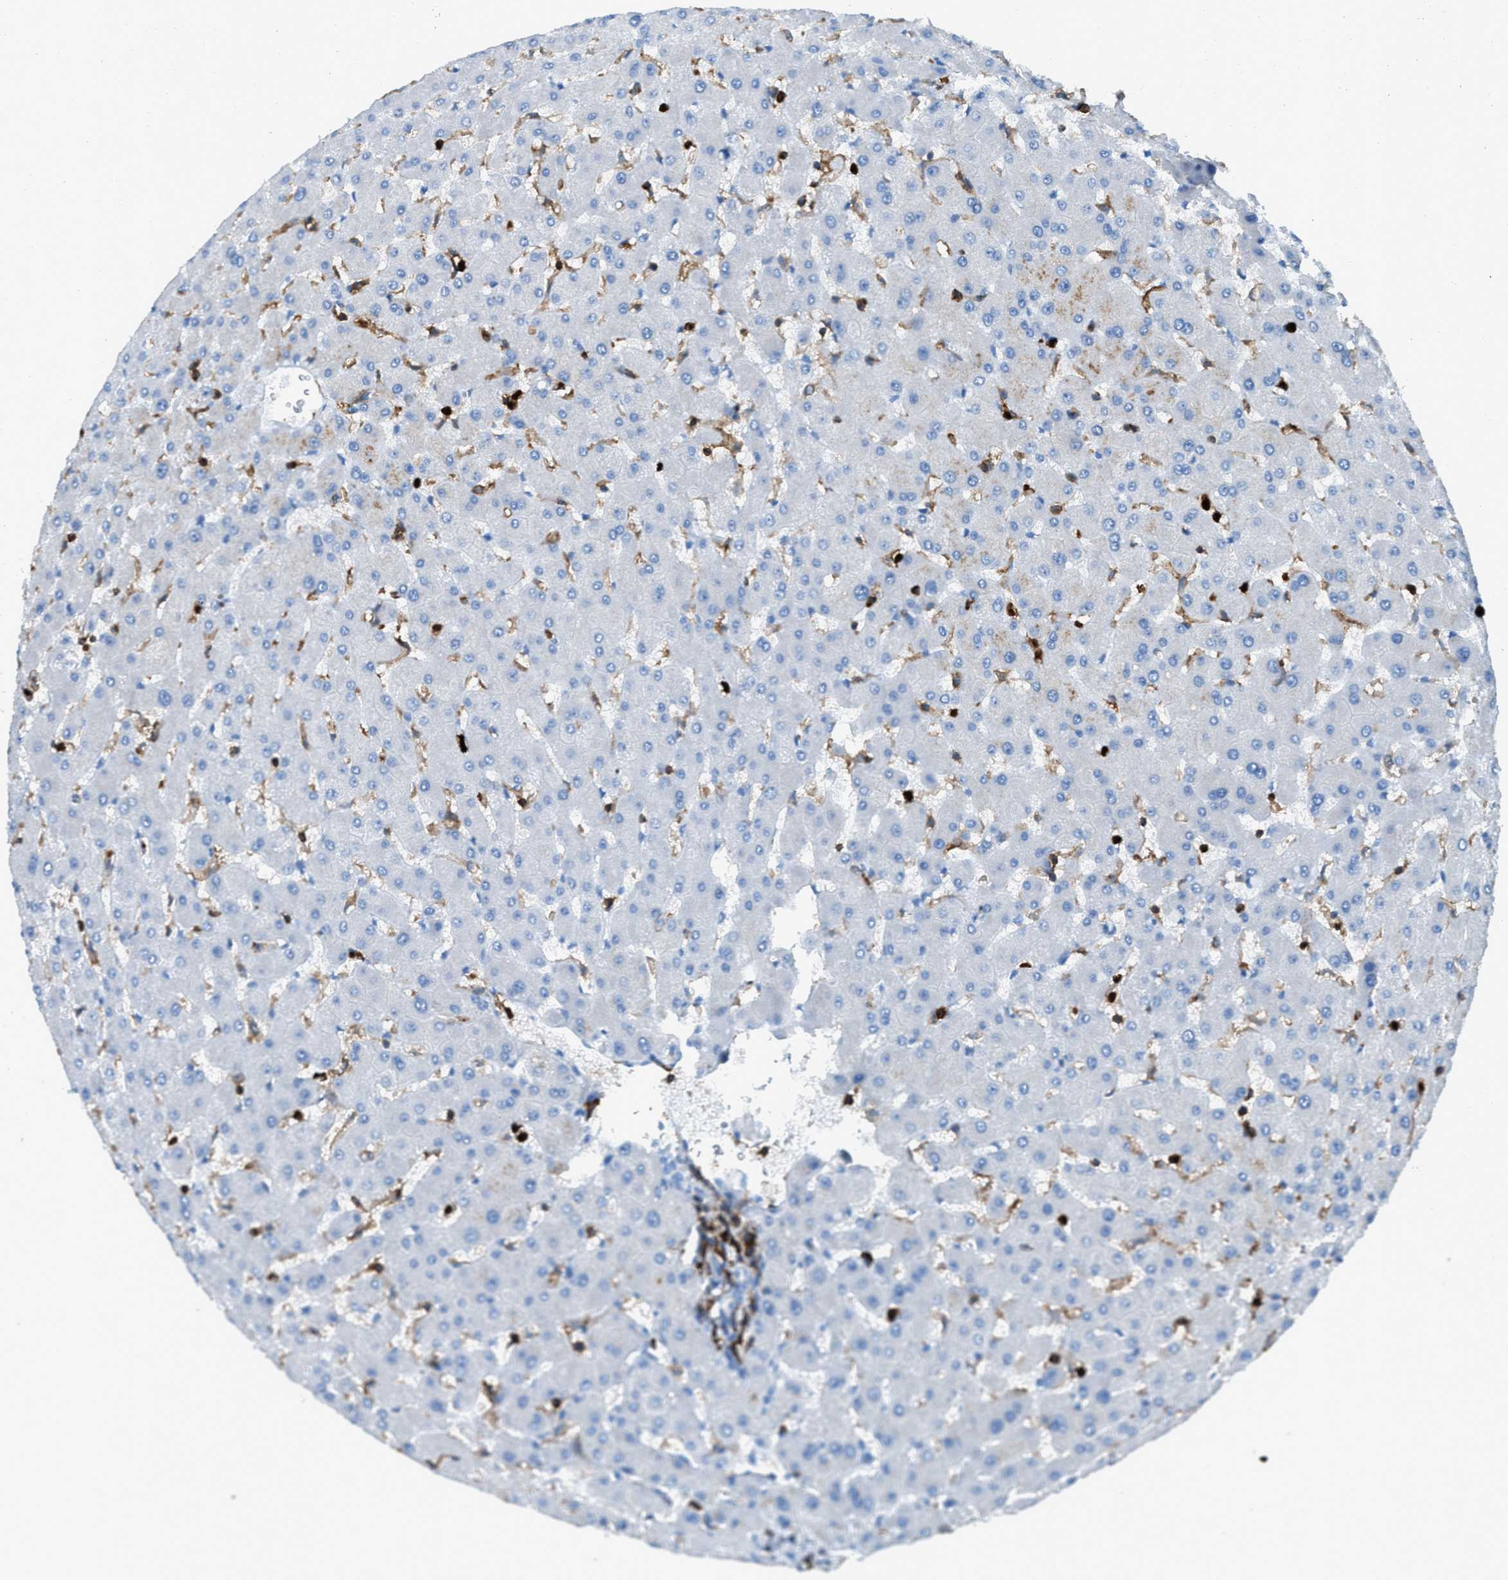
{"staining": {"intensity": "negative", "quantity": "none", "location": "none"}, "tissue": "liver", "cell_type": "Cholangiocytes", "image_type": "normal", "snomed": [{"axis": "morphology", "description": "Normal tissue, NOS"}, {"axis": "topography", "description": "Liver"}], "caption": "Normal liver was stained to show a protein in brown. There is no significant expression in cholangiocytes. (Immunohistochemistry, brightfield microscopy, high magnification).", "gene": "ITGB2", "patient": {"sex": "female", "age": 63}}